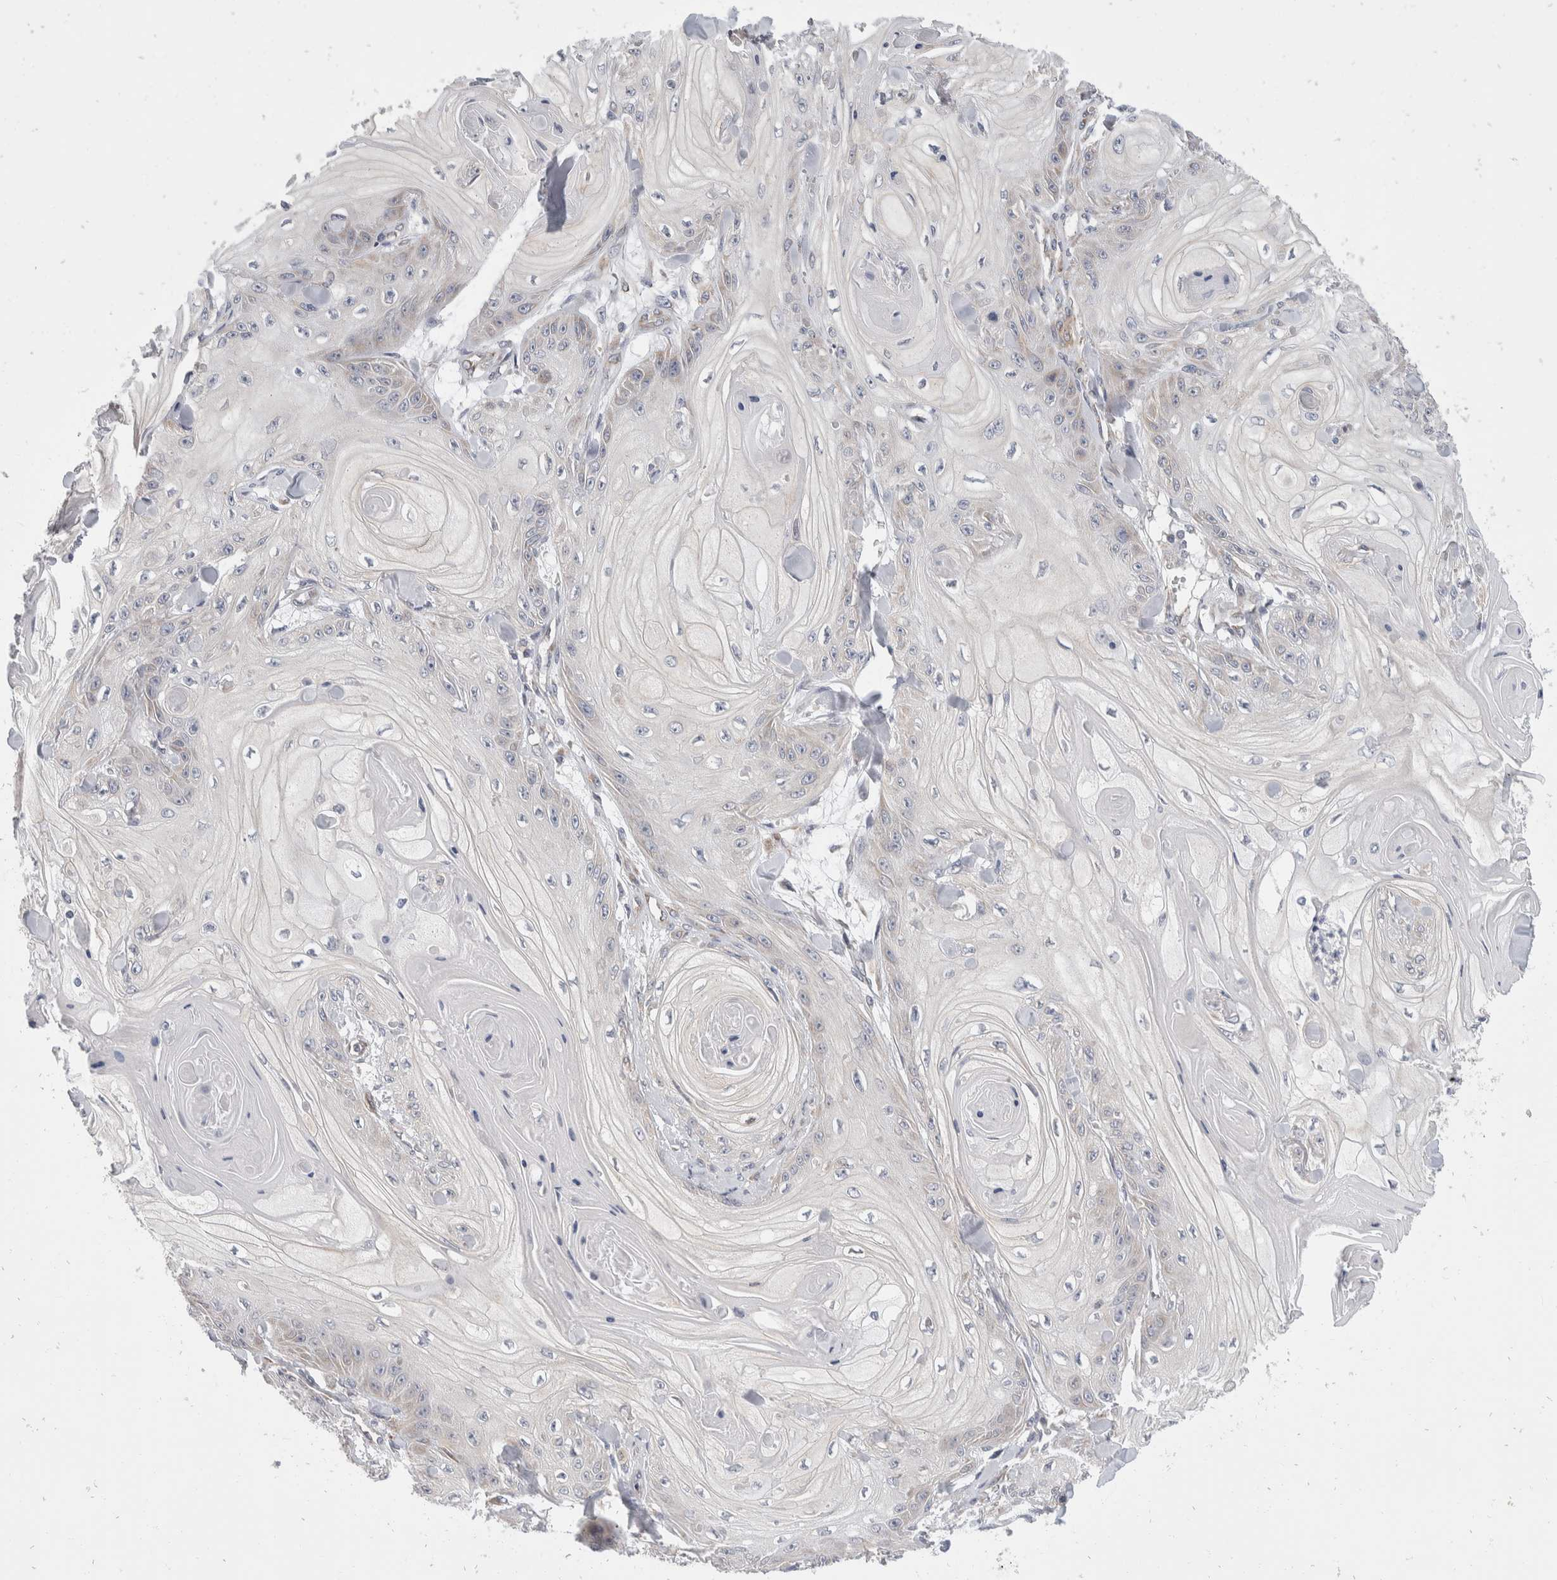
{"staining": {"intensity": "weak", "quantity": "<25%", "location": "cytoplasmic/membranous"}, "tissue": "skin cancer", "cell_type": "Tumor cells", "image_type": "cancer", "snomed": [{"axis": "morphology", "description": "Squamous cell carcinoma, NOS"}, {"axis": "topography", "description": "Skin"}], "caption": "Immunohistochemistry (IHC) image of human skin cancer stained for a protein (brown), which reveals no positivity in tumor cells.", "gene": "TMEM245", "patient": {"sex": "male", "age": 74}}